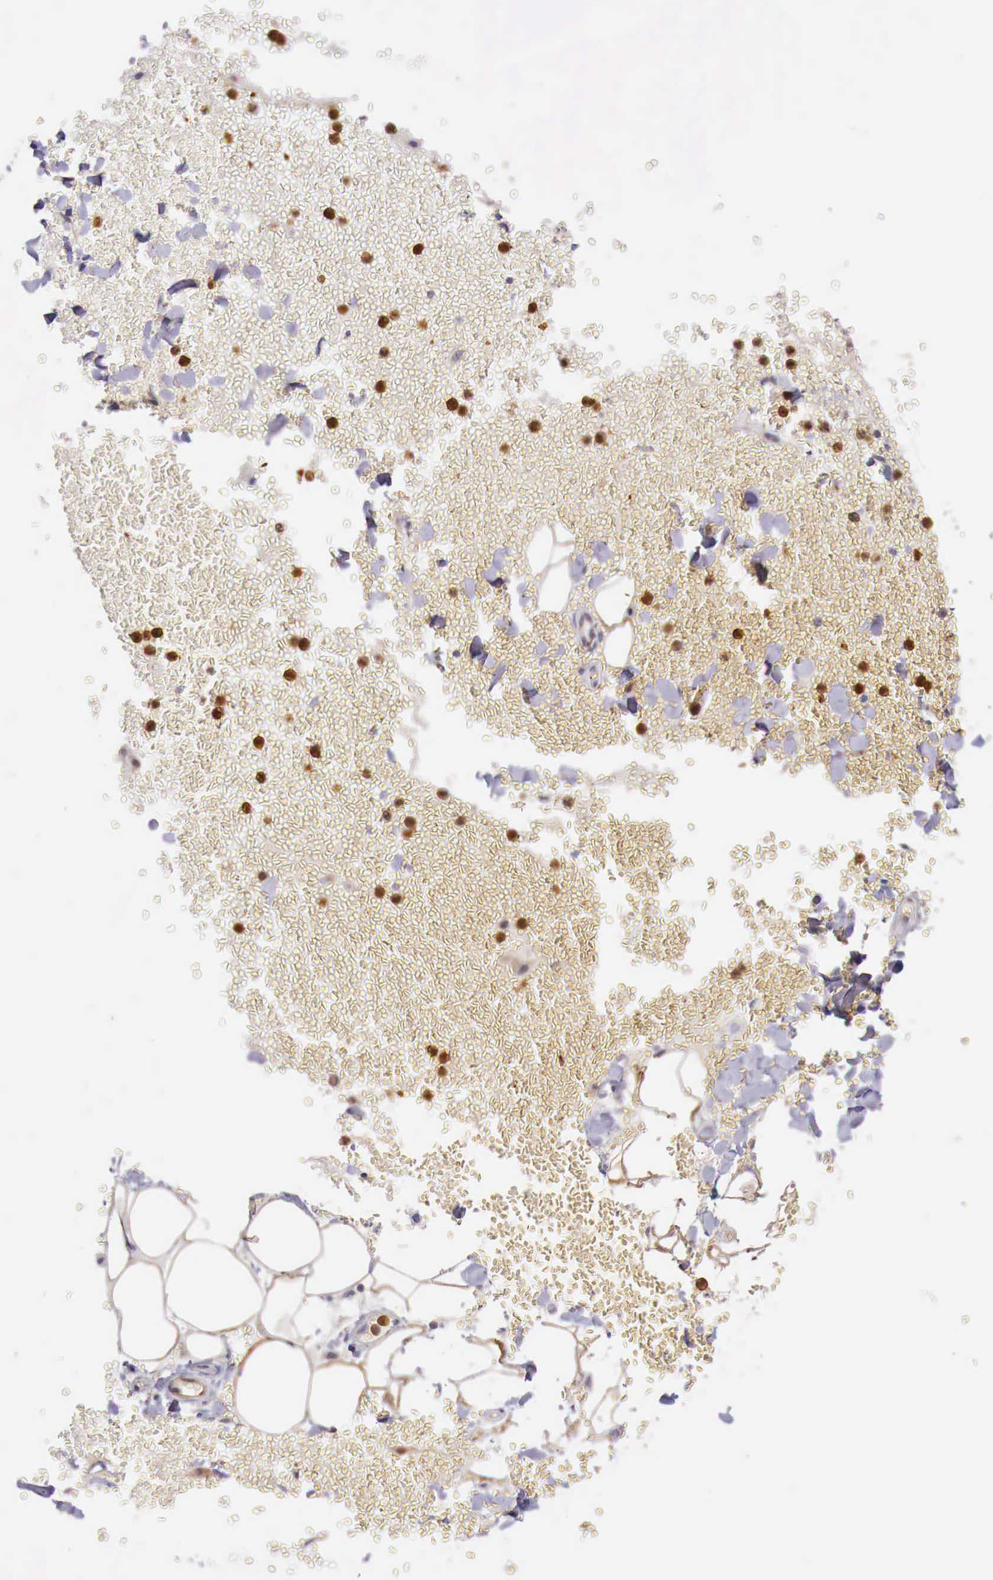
{"staining": {"intensity": "negative", "quantity": "none", "location": "none"}, "tissue": "adipose tissue", "cell_type": "Adipocytes", "image_type": "normal", "snomed": [{"axis": "morphology", "description": "Normal tissue, NOS"}, {"axis": "morphology", "description": "Inflammation, NOS"}, {"axis": "topography", "description": "Lymph node"}, {"axis": "topography", "description": "Peripheral nerve tissue"}], "caption": "The histopathology image reveals no significant staining in adipocytes of adipose tissue.", "gene": "GAB2", "patient": {"sex": "male", "age": 52}}